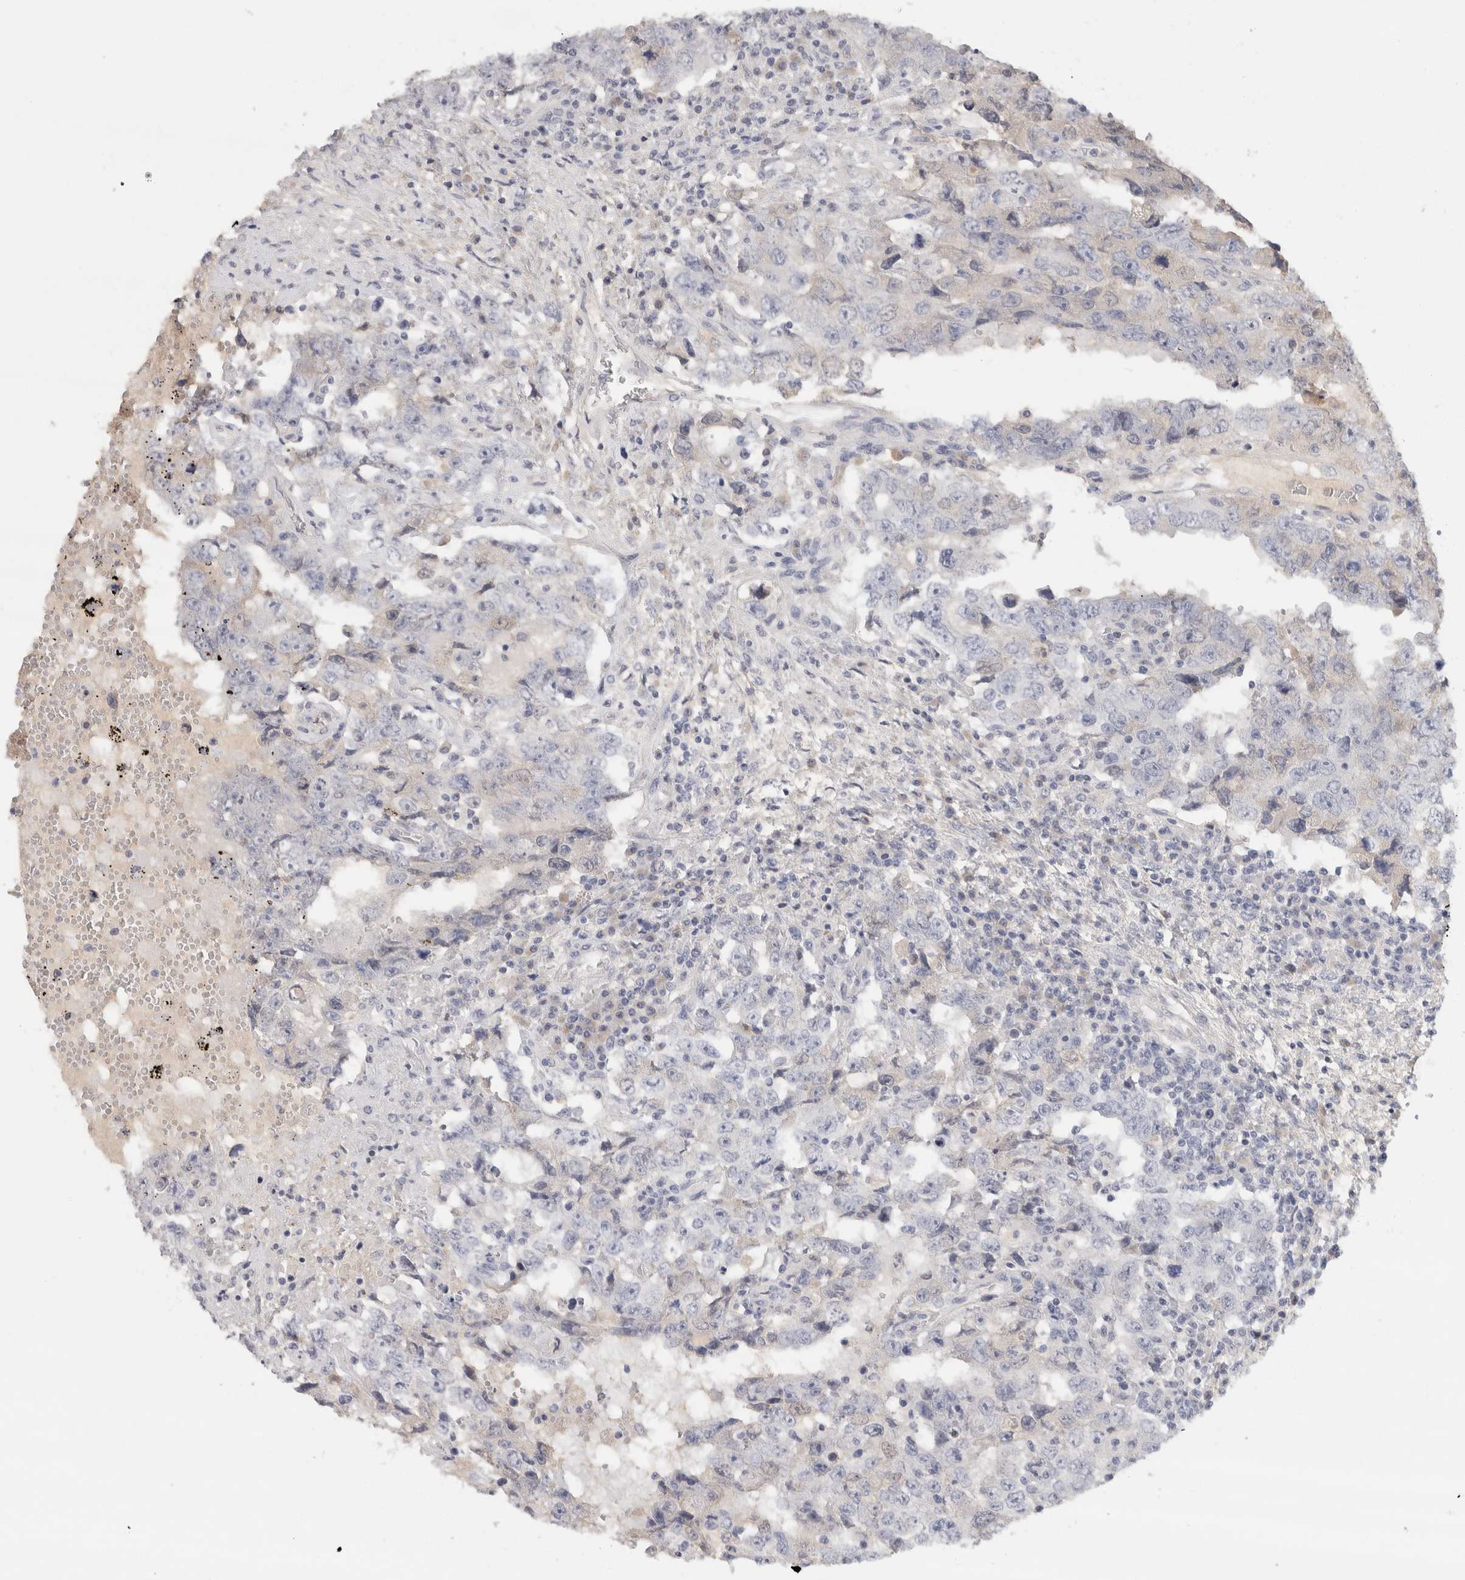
{"staining": {"intensity": "negative", "quantity": "none", "location": "none"}, "tissue": "testis cancer", "cell_type": "Tumor cells", "image_type": "cancer", "snomed": [{"axis": "morphology", "description": "Carcinoma, Embryonal, NOS"}, {"axis": "topography", "description": "Testis"}], "caption": "Immunohistochemical staining of human testis cancer shows no significant expression in tumor cells.", "gene": "STK31", "patient": {"sex": "male", "age": 26}}